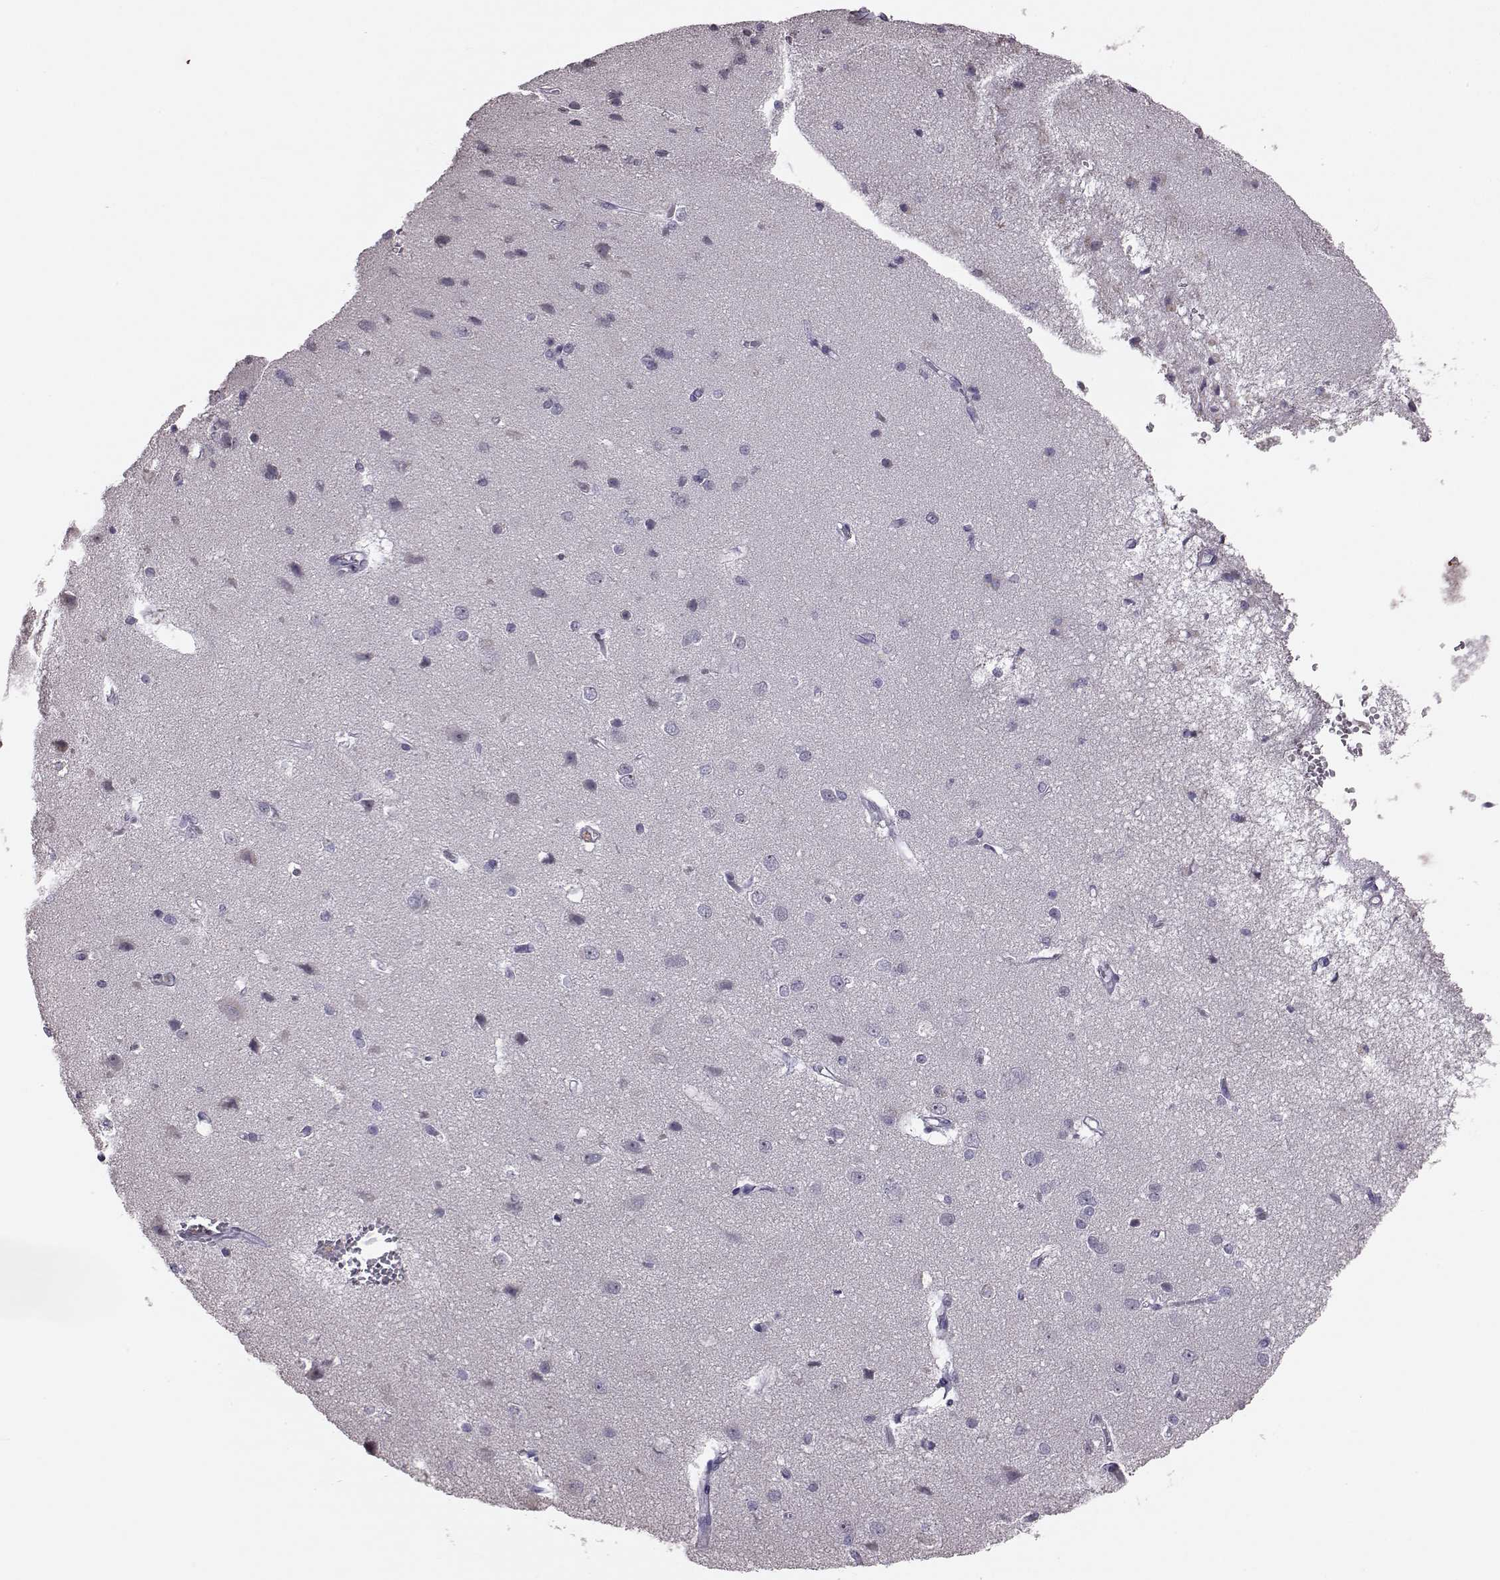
{"staining": {"intensity": "negative", "quantity": "none", "location": "none"}, "tissue": "cerebral cortex", "cell_type": "Endothelial cells", "image_type": "normal", "snomed": [{"axis": "morphology", "description": "Normal tissue, NOS"}, {"axis": "topography", "description": "Cerebral cortex"}], "caption": "The photomicrograph shows no staining of endothelial cells in normal cerebral cortex.", "gene": "ALDH3A1", "patient": {"sex": "male", "age": 37}}